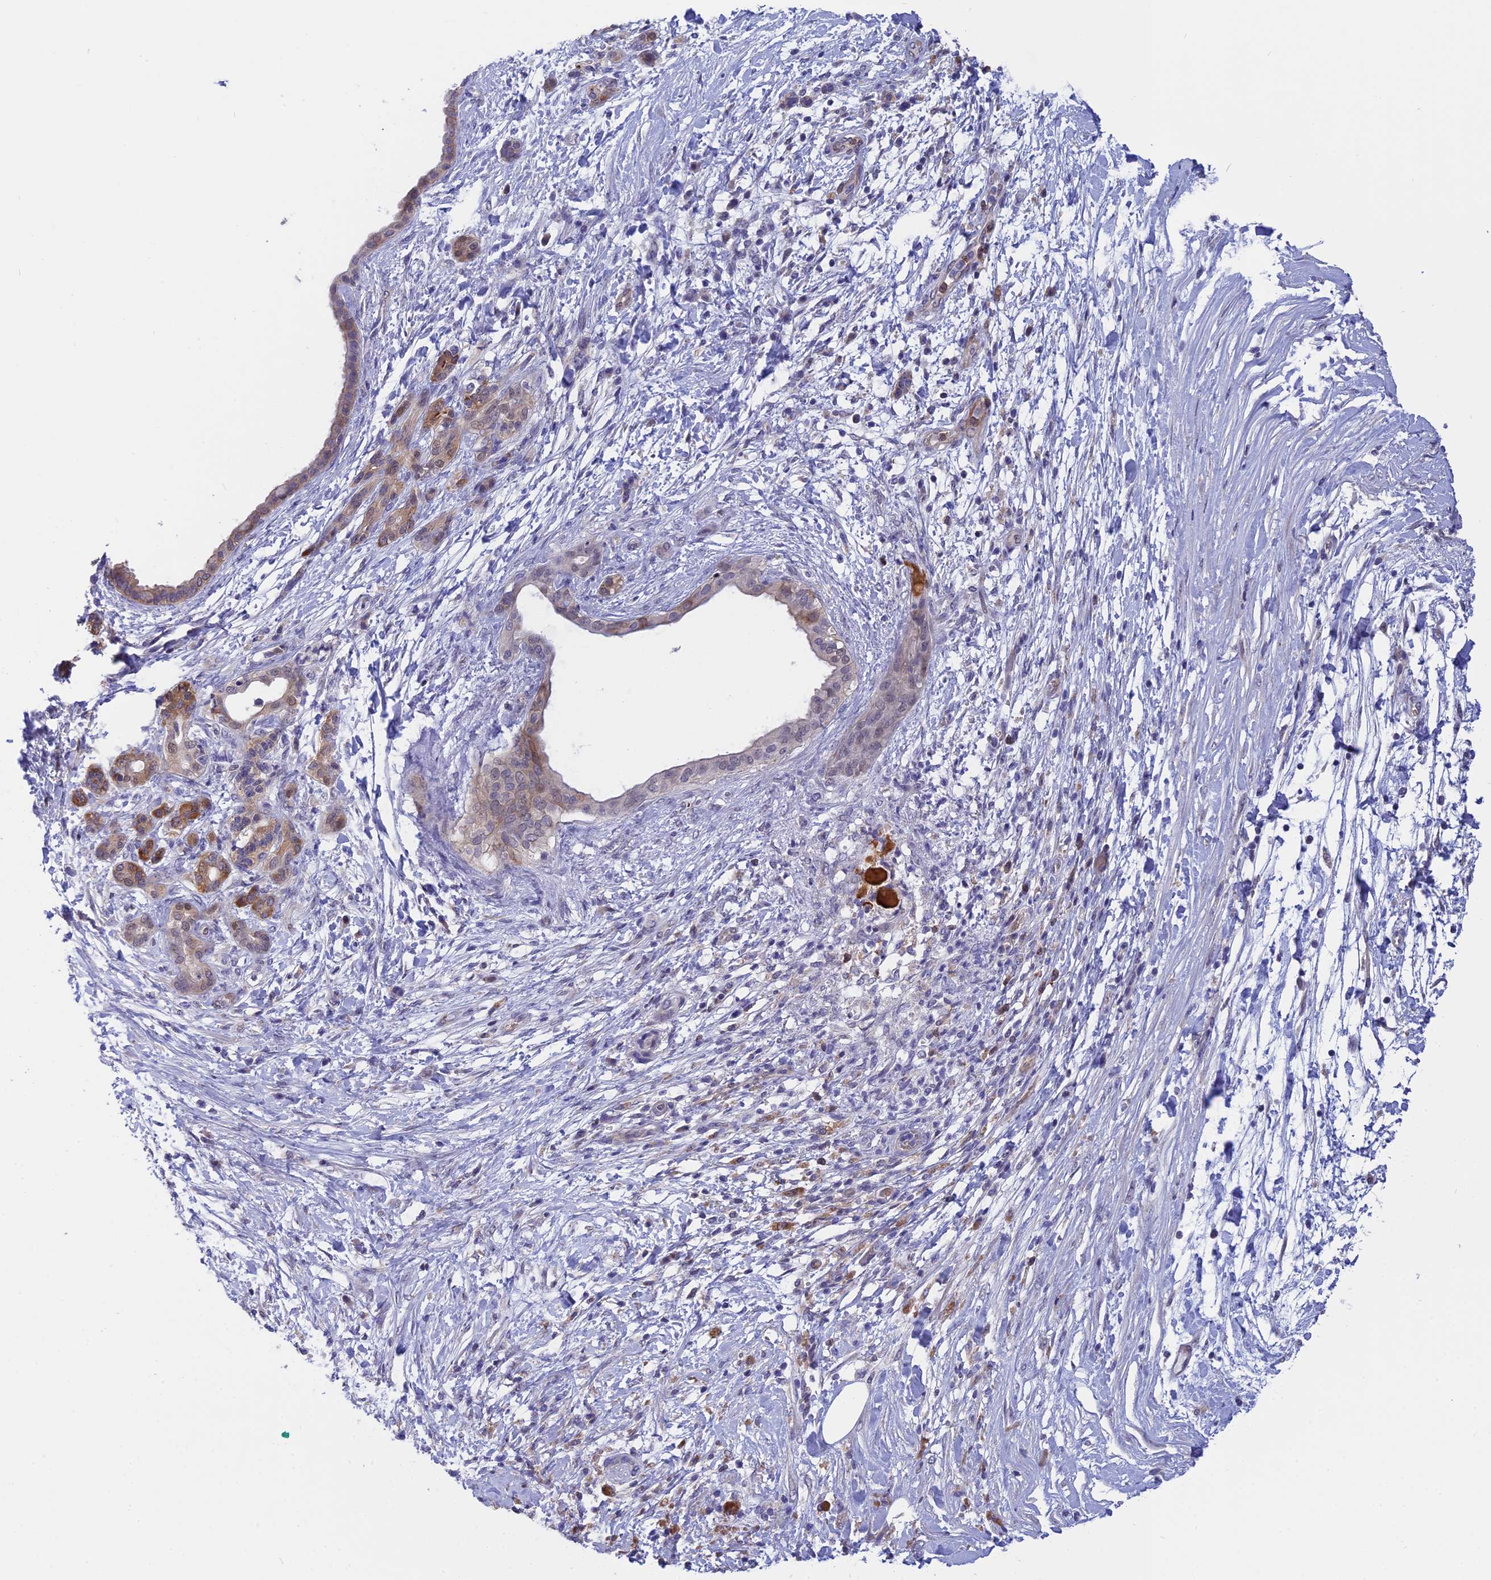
{"staining": {"intensity": "weak", "quantity": "<25%", "location": "cytoplasmic/membranous"}, "tissue": "pancreatic cancer", "cell_type": "Tumor cells", "image_type": "cancer", "snomed": [{"axis": "morphology", "description": "Adenocarcinoma, NOS"}, {"axis": "topography", "description": "Pancreas"}], "caption": "Human pancreatic cancer stained for a protein using immunohistochemistry reveals no expression in tumor cells.", "gene": "KCTD14", "patient": {"sex": "female", "age": 55}}